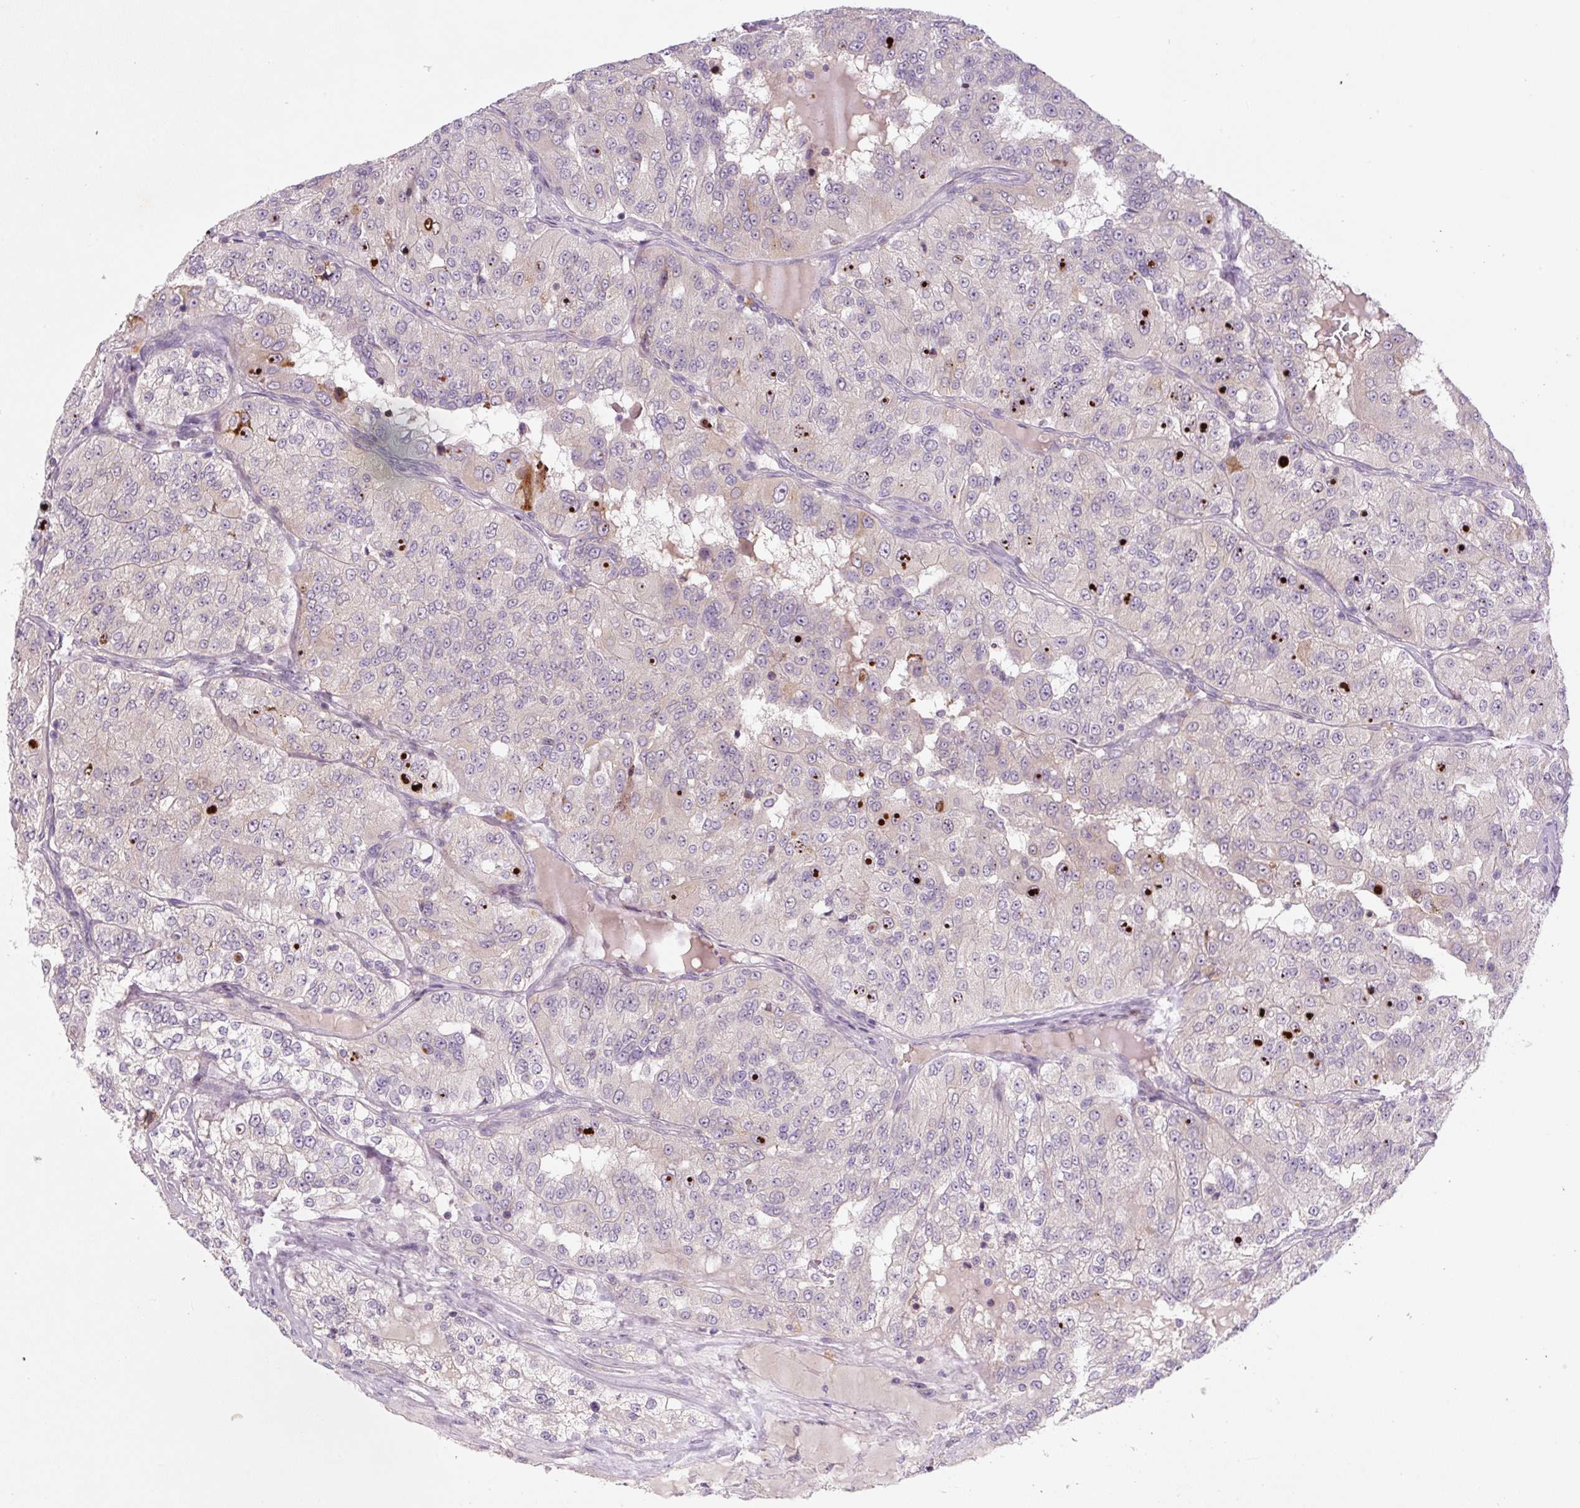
{"staining": {"intensity": "moderate", "quantity": "<25%", "location": "cytoplasmic/membranous"}, "tissue": "renal cancer", "cell_type": "Tumor cells", "image_type": "cancer", "snomed": [{"axis": "morphology", "description": "Adenocarcinoma, NOS"}, {"axis": "topography", "description": "Kidney"}], "caption": "This histopathology image displays renal adenocarcinoma stained with IHC to label a protein in brown. The cytoplasmic/membranous of tumor cells show moderate positivity for the protein. Nuclei are counter-stained blue.", "gene": "YIF1B", "patient": {"sex": "female", "age": 63}}